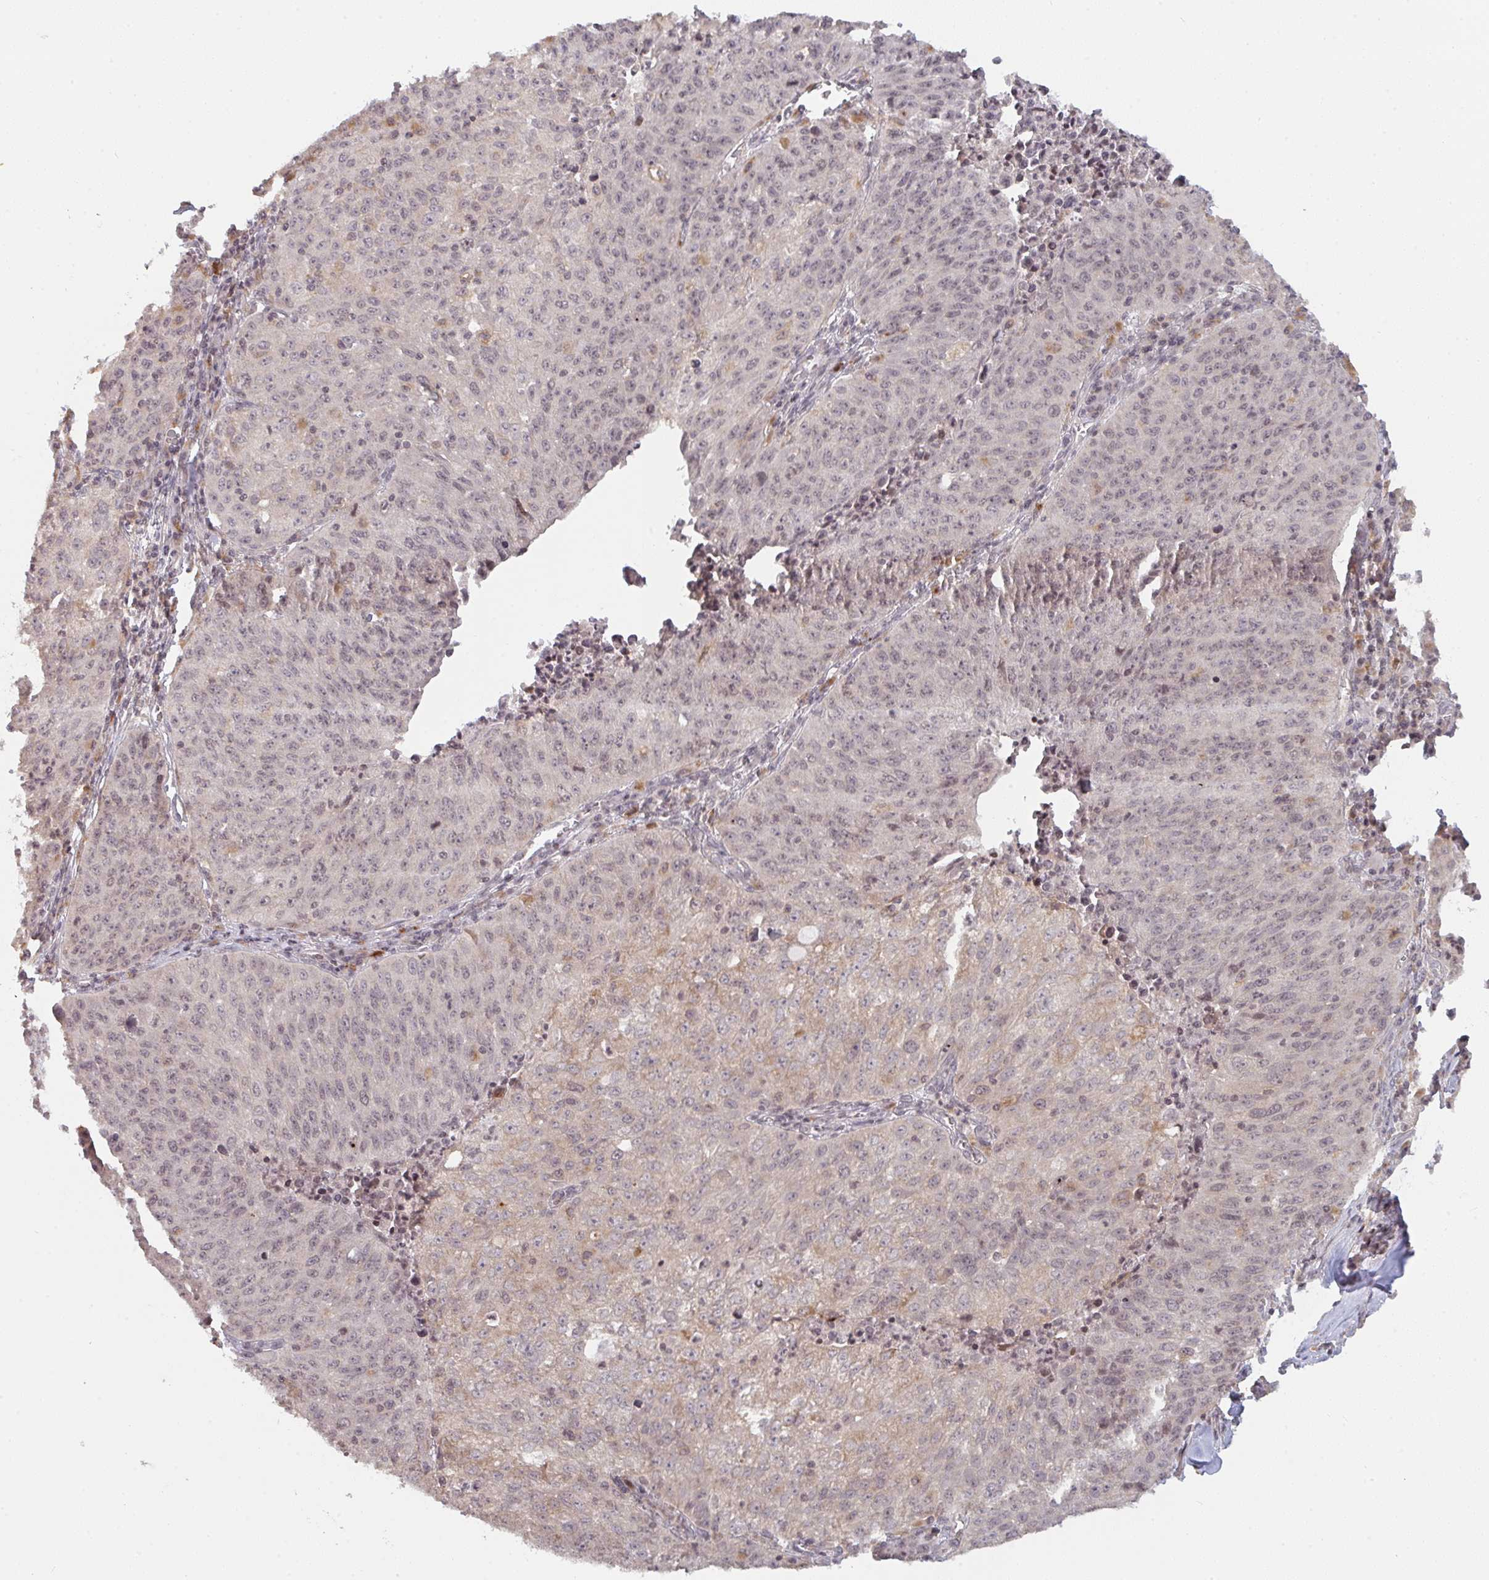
{"staining": {"intensity": "weak", "quantity": "25%-75%", "location": "nuclear"}, "tissue": "lung cancer", "cell_type": "Tumor cells", "image_type": "cancer", "snomed": [{"axis": "morphology", "description": "Squamous cell carcinoma, NOS"}, {"axis": "morphology", "description": "Squamous cell carcinoma, metastatic, NOS"}, {"axis": "topography", "description": "Bronchus"}, {"axis": "topography", "description": "Lung"}], "caption": "IHC photomicrograph of human lung cancer (squamous cell carcinoma) stained for a protein (brown), which shows low levels of weak nuclear positivity in approximately 25%-75% of tumor cells.", "gene": "DCST1", "patient": {"sex": "male", "age": 62}}